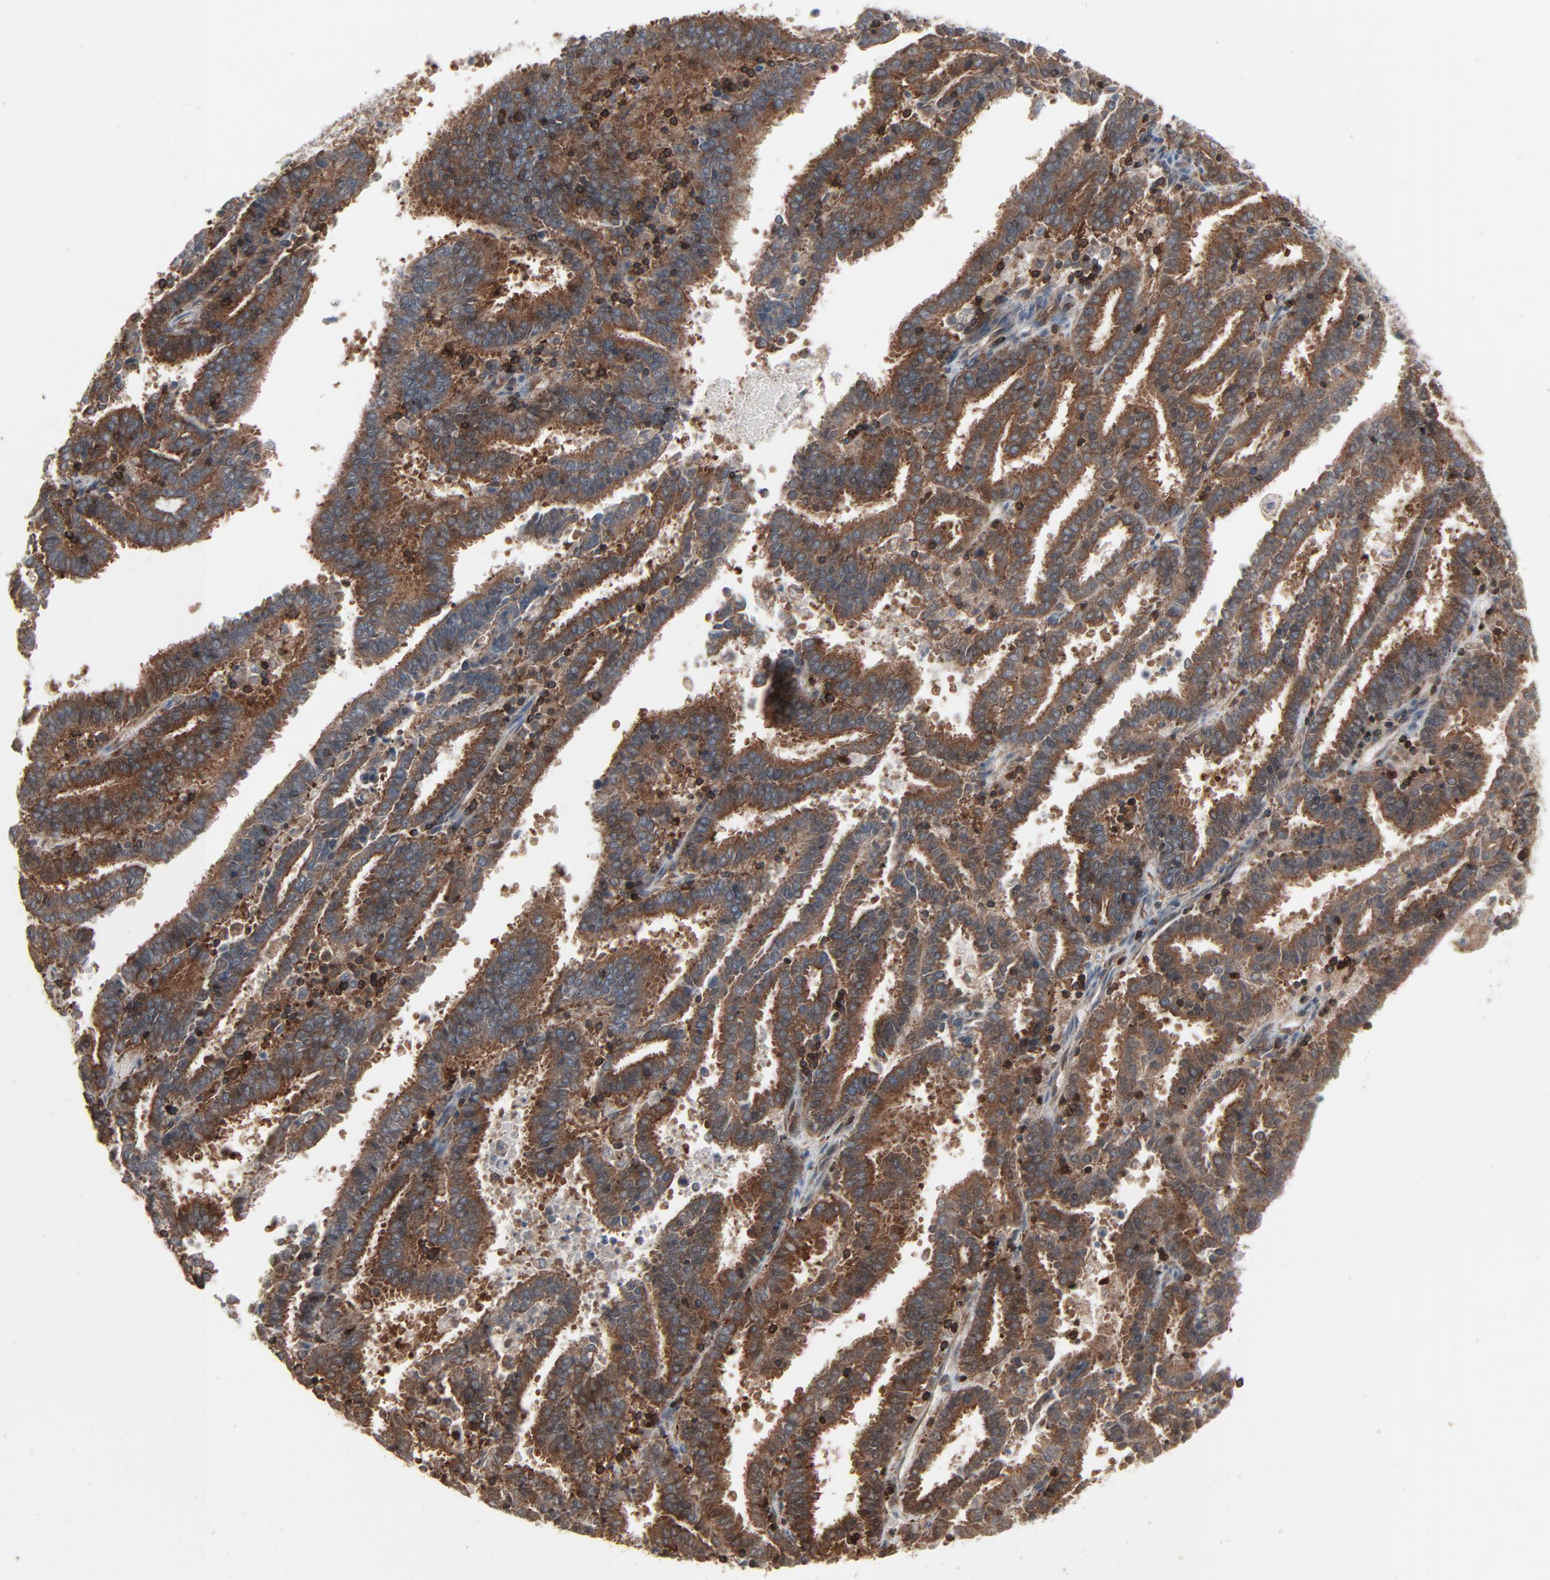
{"staining": {"intensity": "moderate", "quantity": ">75%", "location": "cytoplasmic/membranous"}, "tissue": "endometrial cancer", "cell_type": "Tumor cells", "image_type": "cancer", "snomed": [{"axis": "morphology", "description": "Adenocarcinoma, NOS"}, {"axis": "topography", "description": "Uterus"}], "caption": "Immunohistochemistry histopathology image of human endometrial cancer stained for a protein (brown), which demonstrates medium levels of moderate cytoplasmic/membranous expression in approximately >75% of tumor cells.", "gene": "OPTN", "patient": {"sex": "female", "age": 83}}